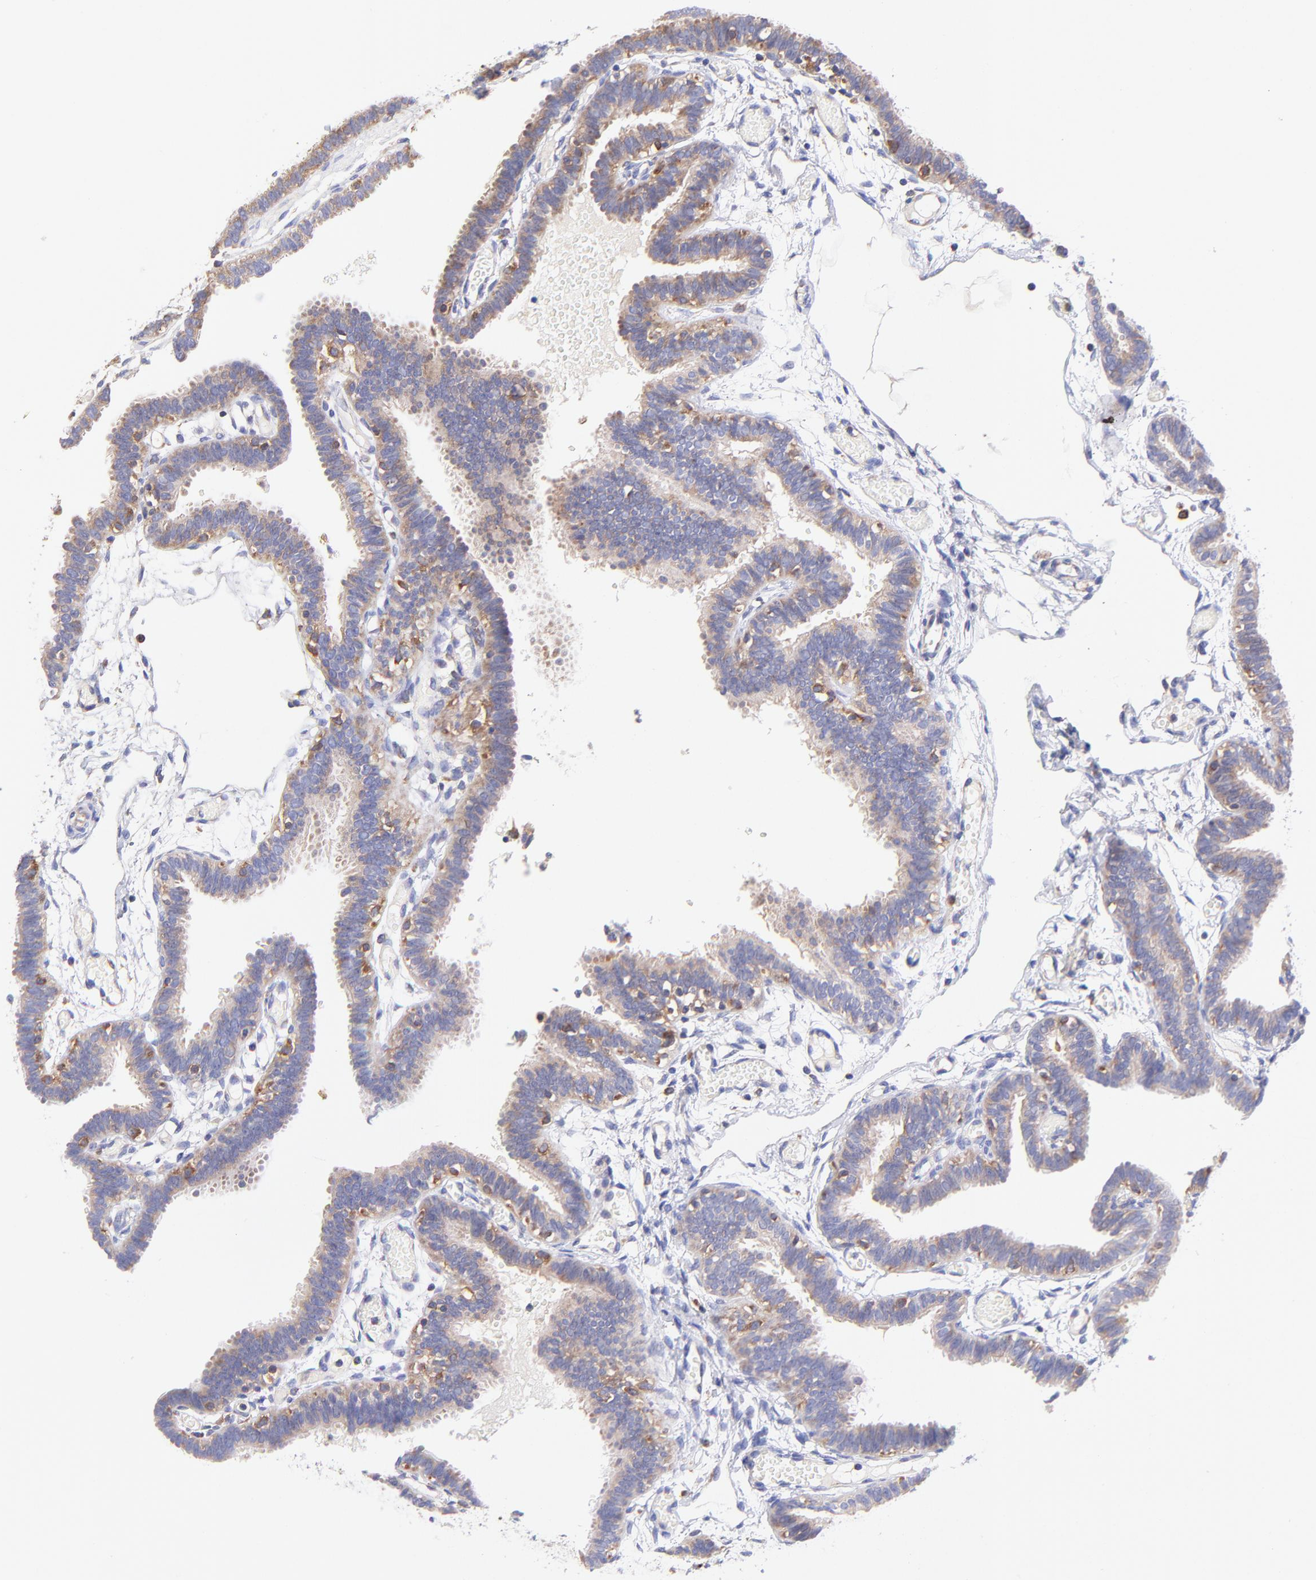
{"staining": {"intensity": "weak", "quantity": ">75%", "location": "cytoplasmic/membranous"}, "tissue": "fallopian tube", "cell_type": "Glandular cells", "image_type": "normal", "snomed": [{"axis": "morphology", "description": "Normal tissue, NOS"}, {"axis": "topography", "description": "Fallopian tube"}], "caption": "Unremarkable fallopian tube demonstrates weak cytoplasmic/membranous staining in about >75% of glandular cells, visualized by immunohistochemistry. (Brightfield microscopy of DAB IHC at high magnification).", "gene": "PREX1", "patient": {"sex": "female", "age": 29}}